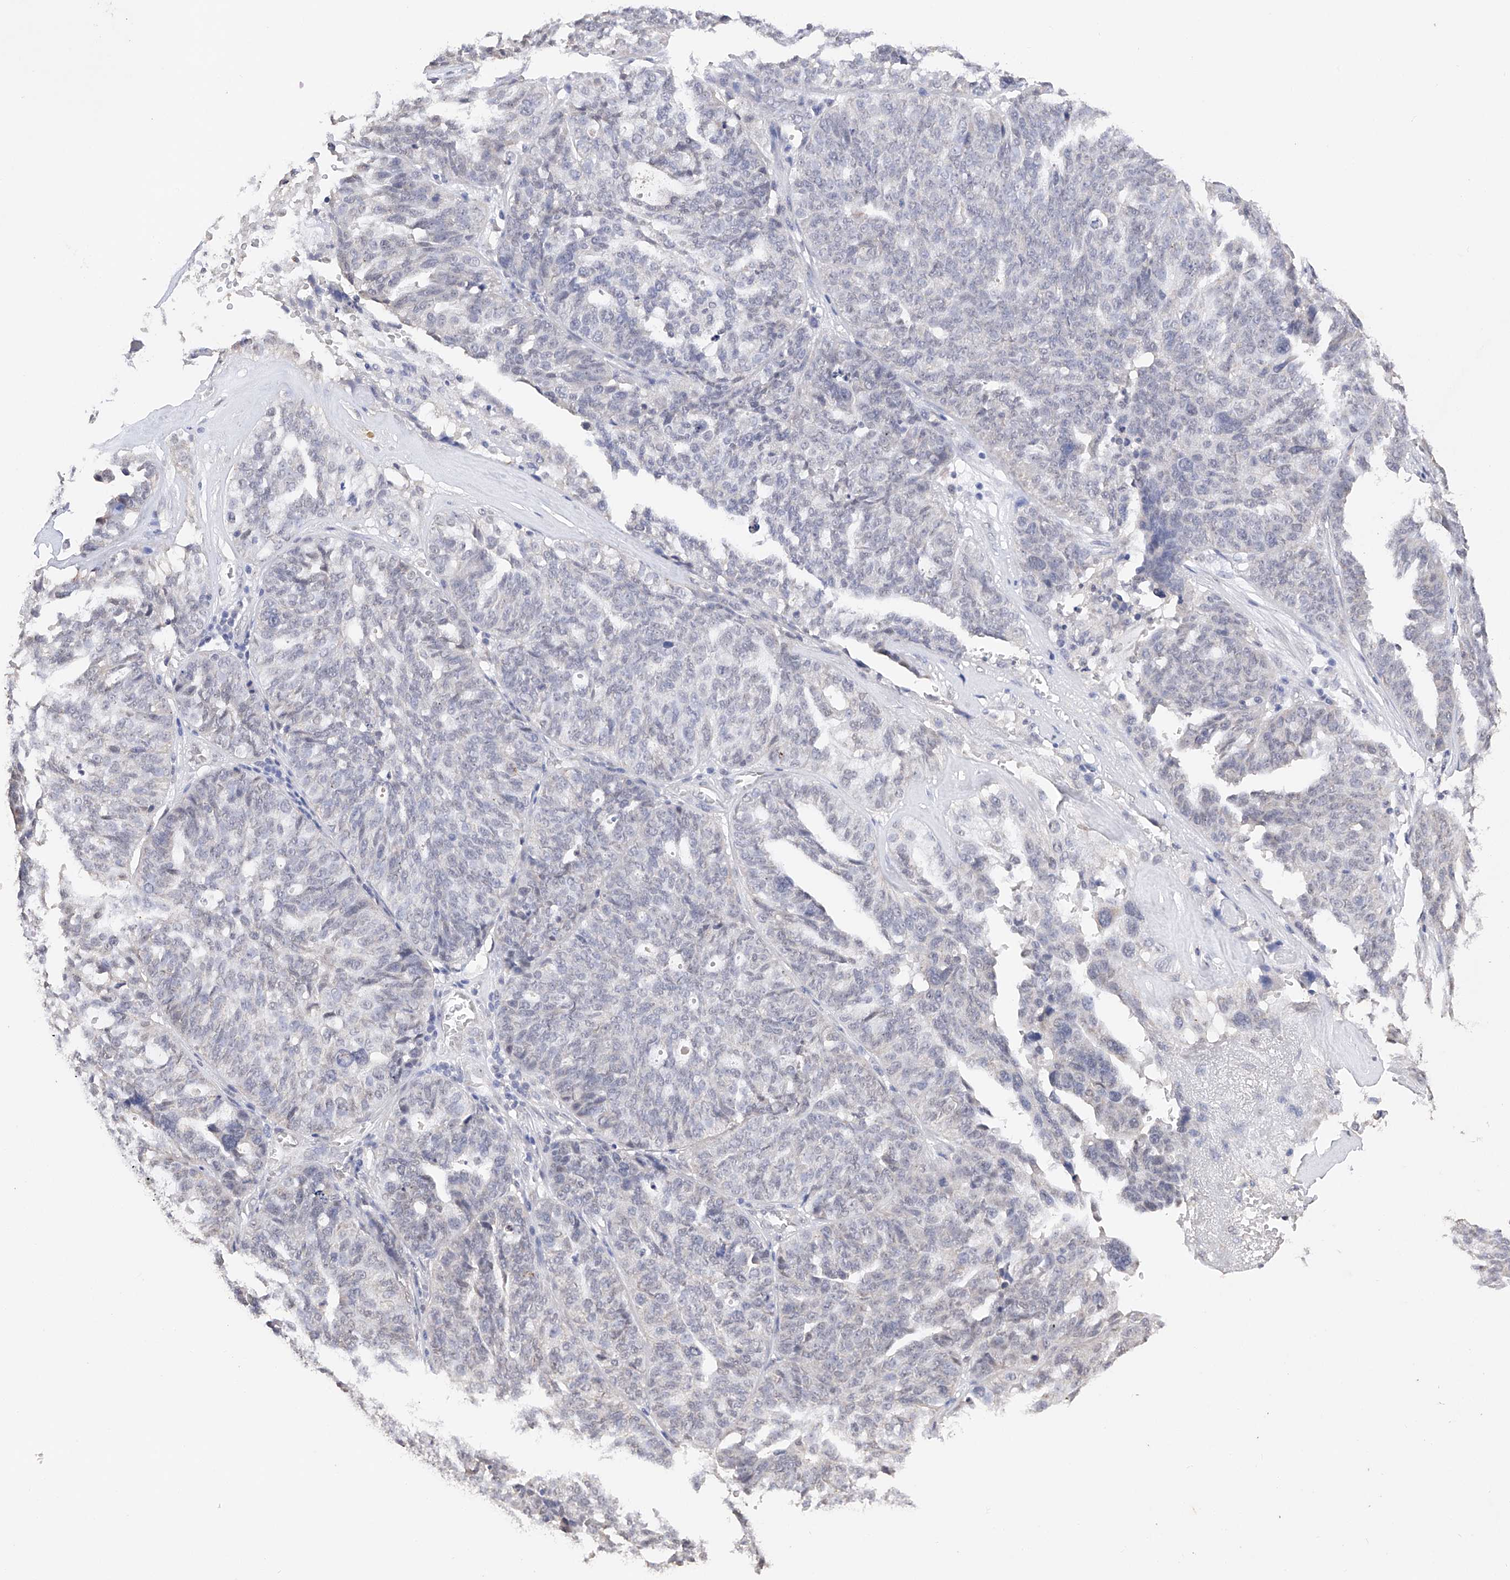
{"staining": {"intensity": "negative", "quantity": "none", "location": "none"}, "tissue": "ovarian cancer", "cell_type": "Tumor cells", "image_type": "cancer", "snomed": [{"axis": "morphology", "description": "Cystadenocarcinoma, serous, NOS"}, {"axis": "topography", "description": "Ovary"}], "caption": "Immunohistochemistry of human ovarian serous cystadenocarcinoma exhibits no positivity in tumor cells. Nuclei are stained in blue.", "gene": "DMAP1", "patient": {"sex": "female", "age": 59}}